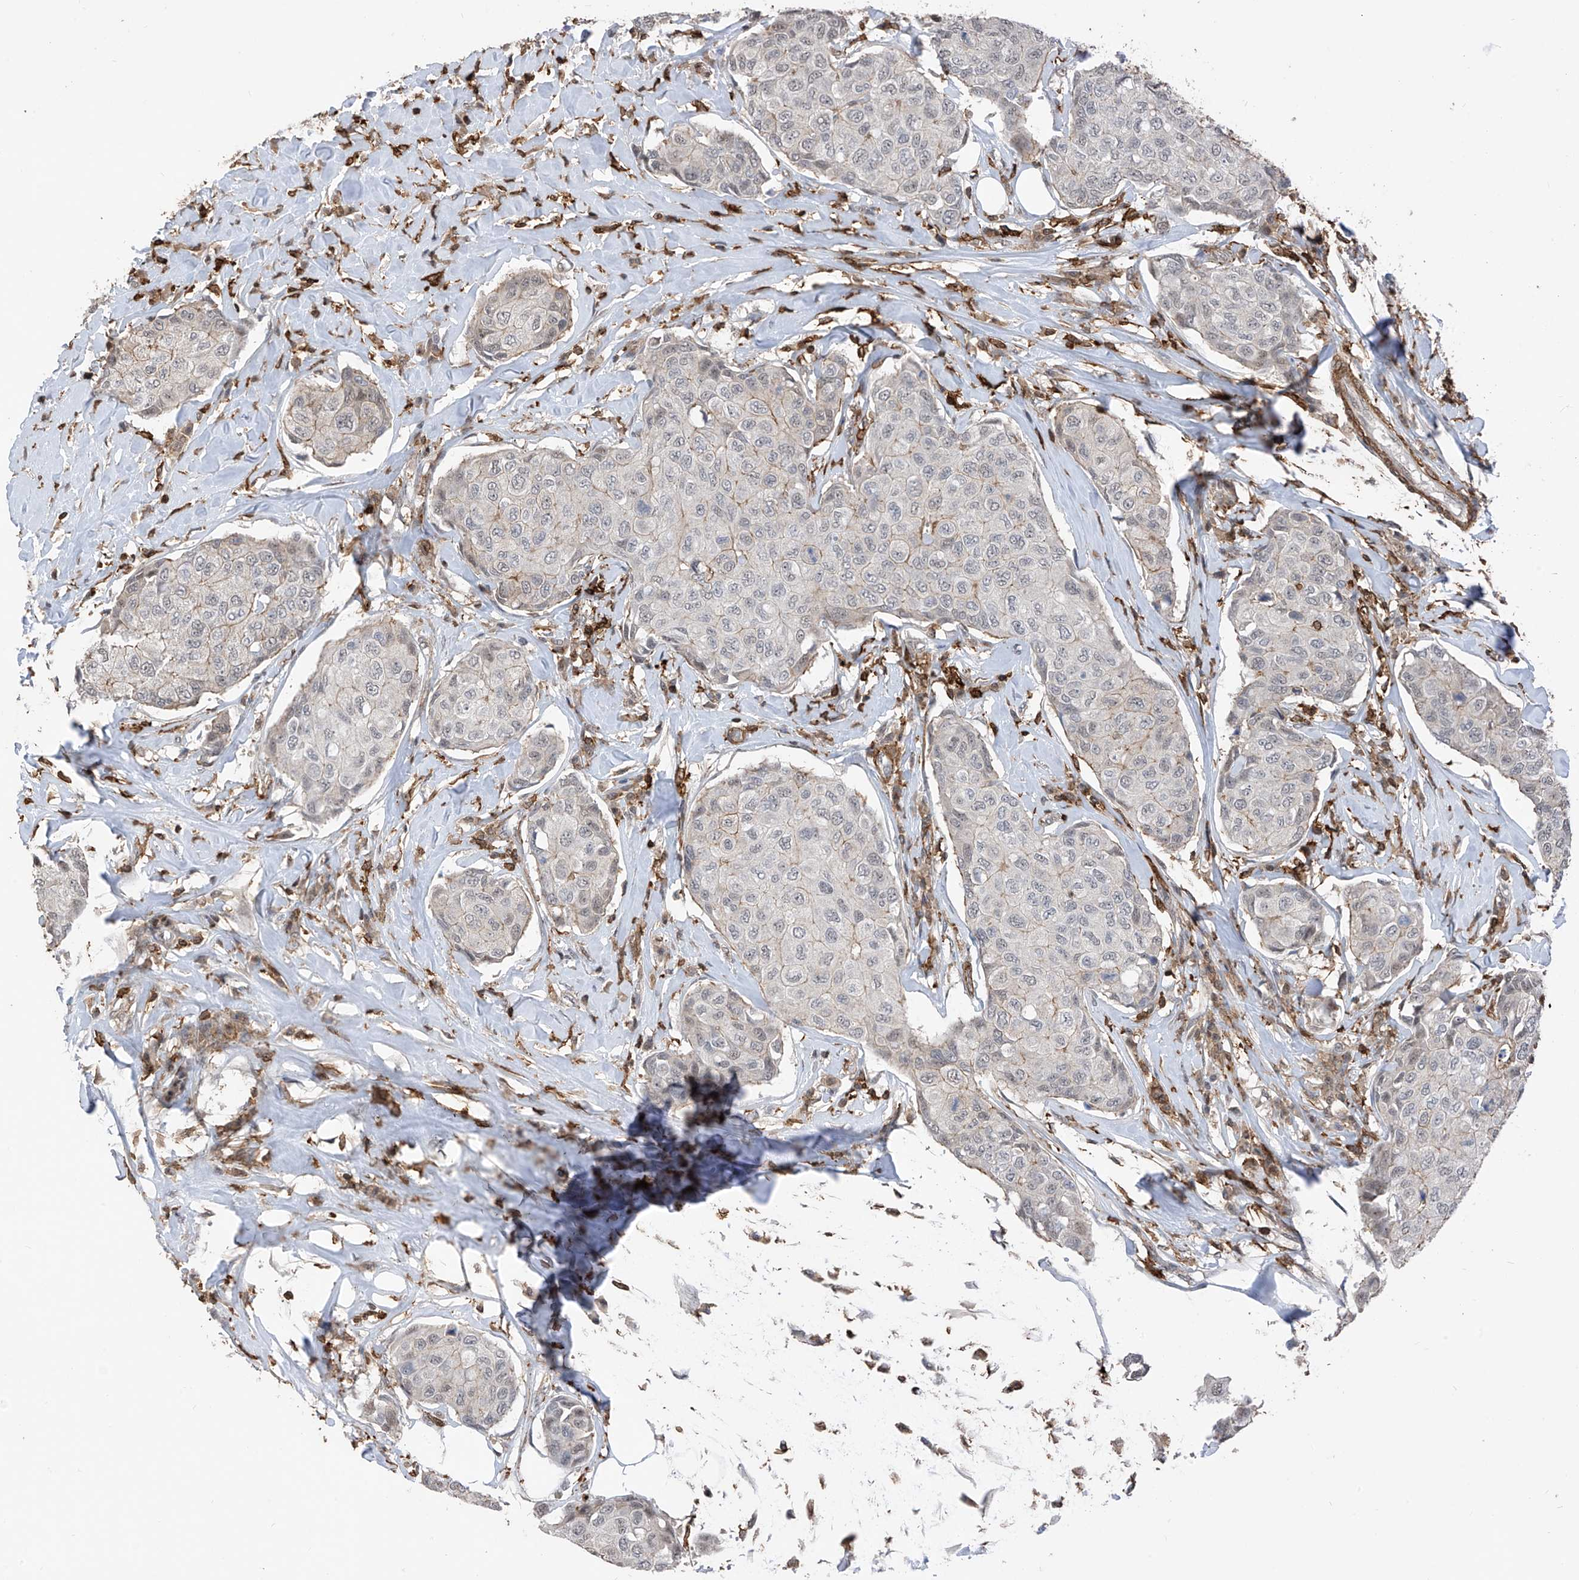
{"staining": {"intensity": "negative", "quantity": "none", "location": "none"}, "tissue": "breast cancer", "cell_type": "Tumor cells", "image_type": "cancer", "snomed": [{"axis": "morphology", "description": "Duct carcinoma"}, {"axis": "topography", "description": "Breast"}], "caption": "The histopathology image displays no staining of tumor cells in breast cancer.", "gene": "MICAL1", "patient": {"sex": "female", "age": 80}}